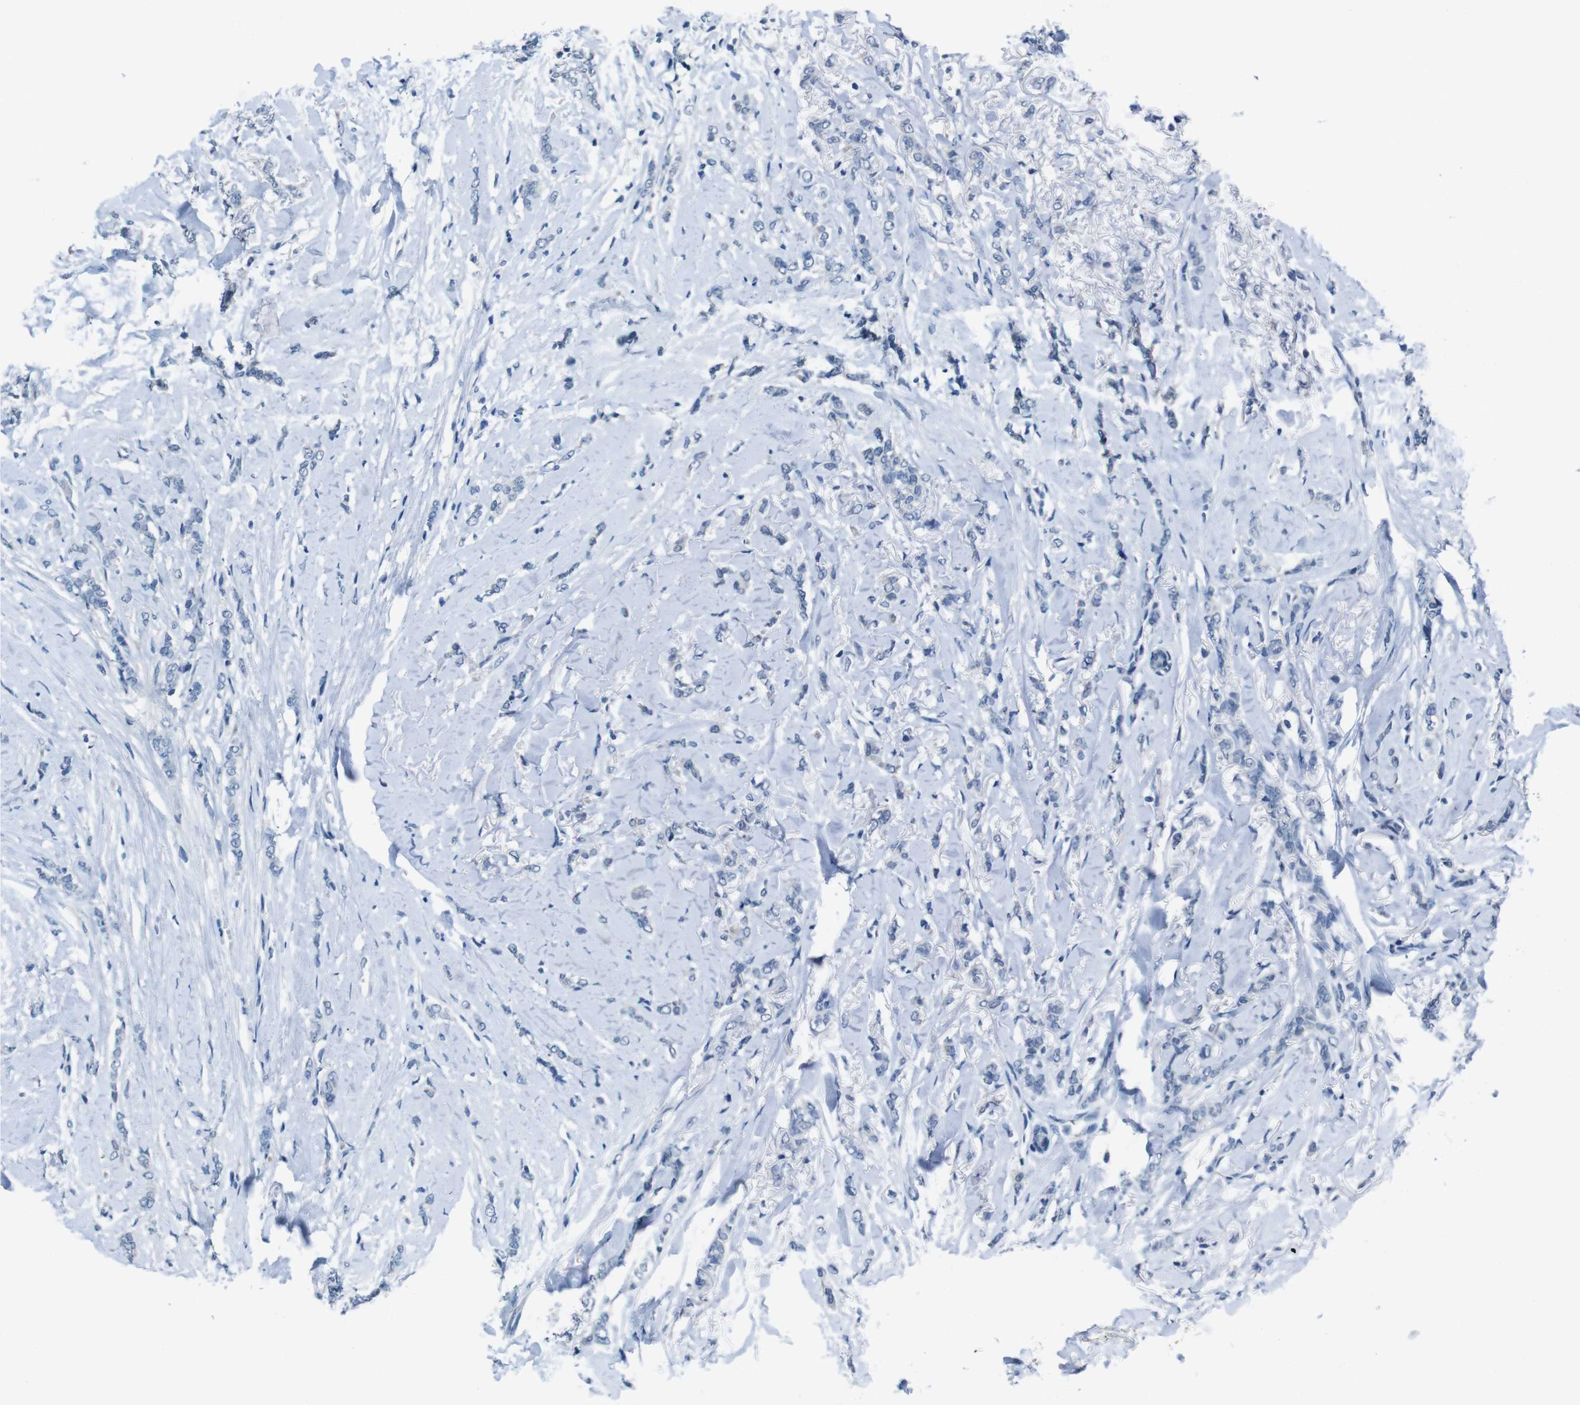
{"staining": {"intensity": "negative", "quantity": "none", "location": "none"}, "tissue": "breast cancer", "cell_type": "Tumor cells", "image_type": "cancer", "snomed": [{"axis": "morphology", "description": "Lobular carcinoma"}, {"axis": "topography", "description": "Skin"}, {"axis": "topography", "description": "Breast"}], "caption": "Immunohistochemical staining of lobular carcinoma (breast) exhibits no significant positivity in tumor cells.", "gene": "CDHR2", "patient": {"sex": "female", "age": 46}}